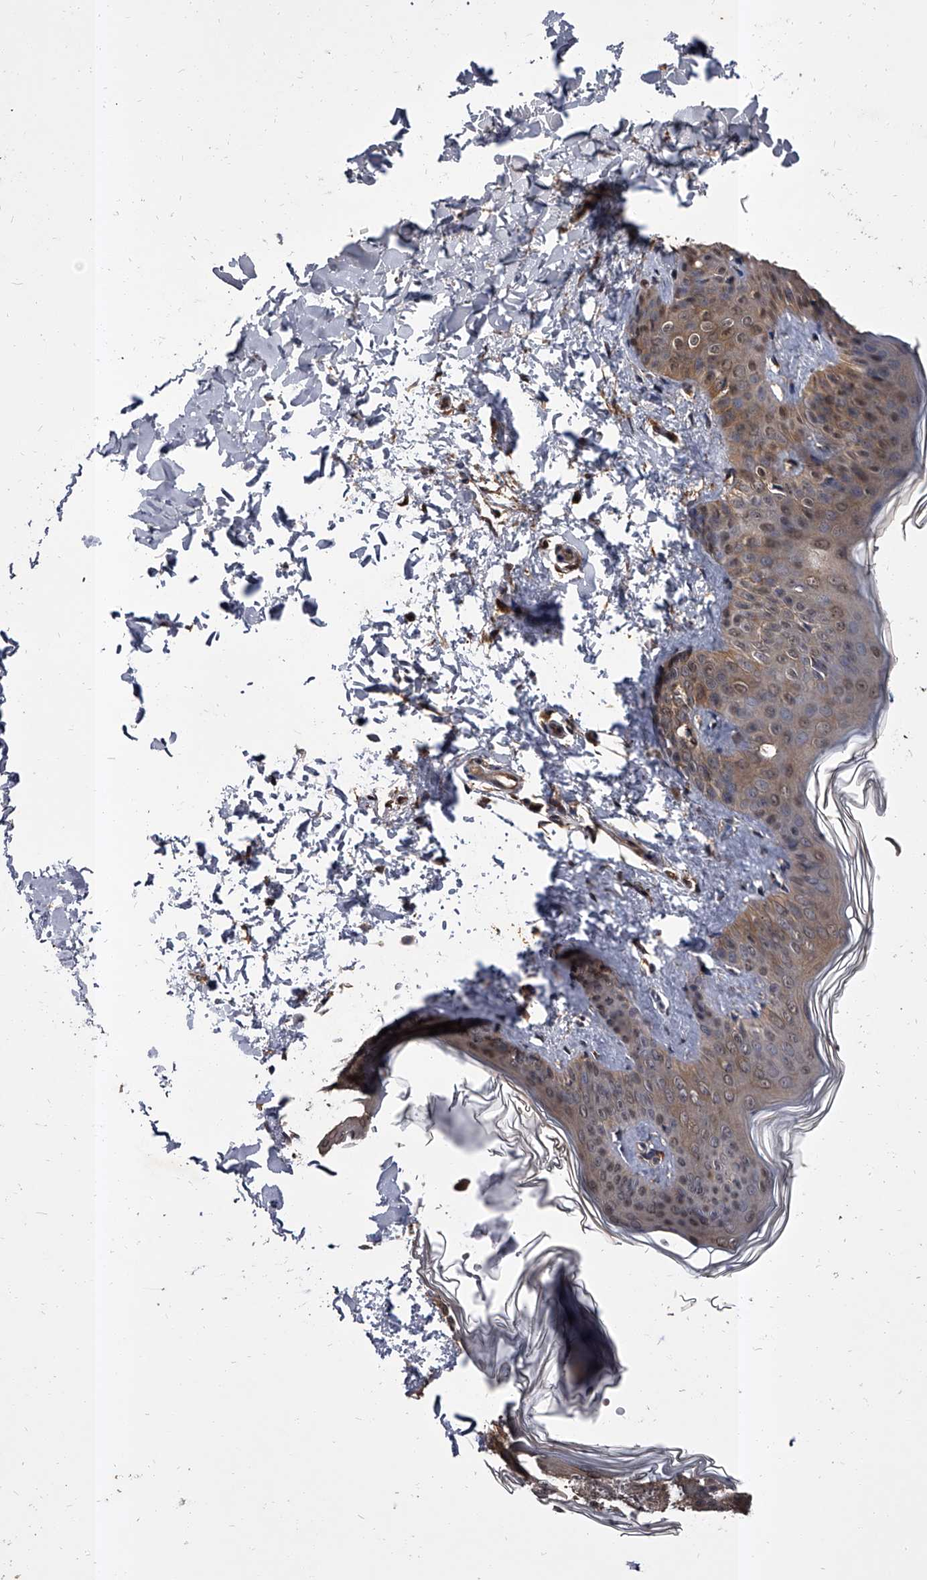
{"staining": {"intensity": "moderate", "quantity": "25%-75%", "location": "cytoplasmic/membranous"}, "tissue": "skin", "cell_type": "Fibroblasts", "image_type": "normal", "snomed": [{"axis": "morphology", "description": "Normal tissue, NOS"}, {"axis": "topography", "description": "Skin"}], "caption": "Approximately 25%-75% of fibroblasts in normal human skin show moderate cytoplasmic/membranous protein staining as visualized by brown immunohistochemical staining.", "gene": "SLC18B1", "patient": {"sex": "female", "age": 17}}